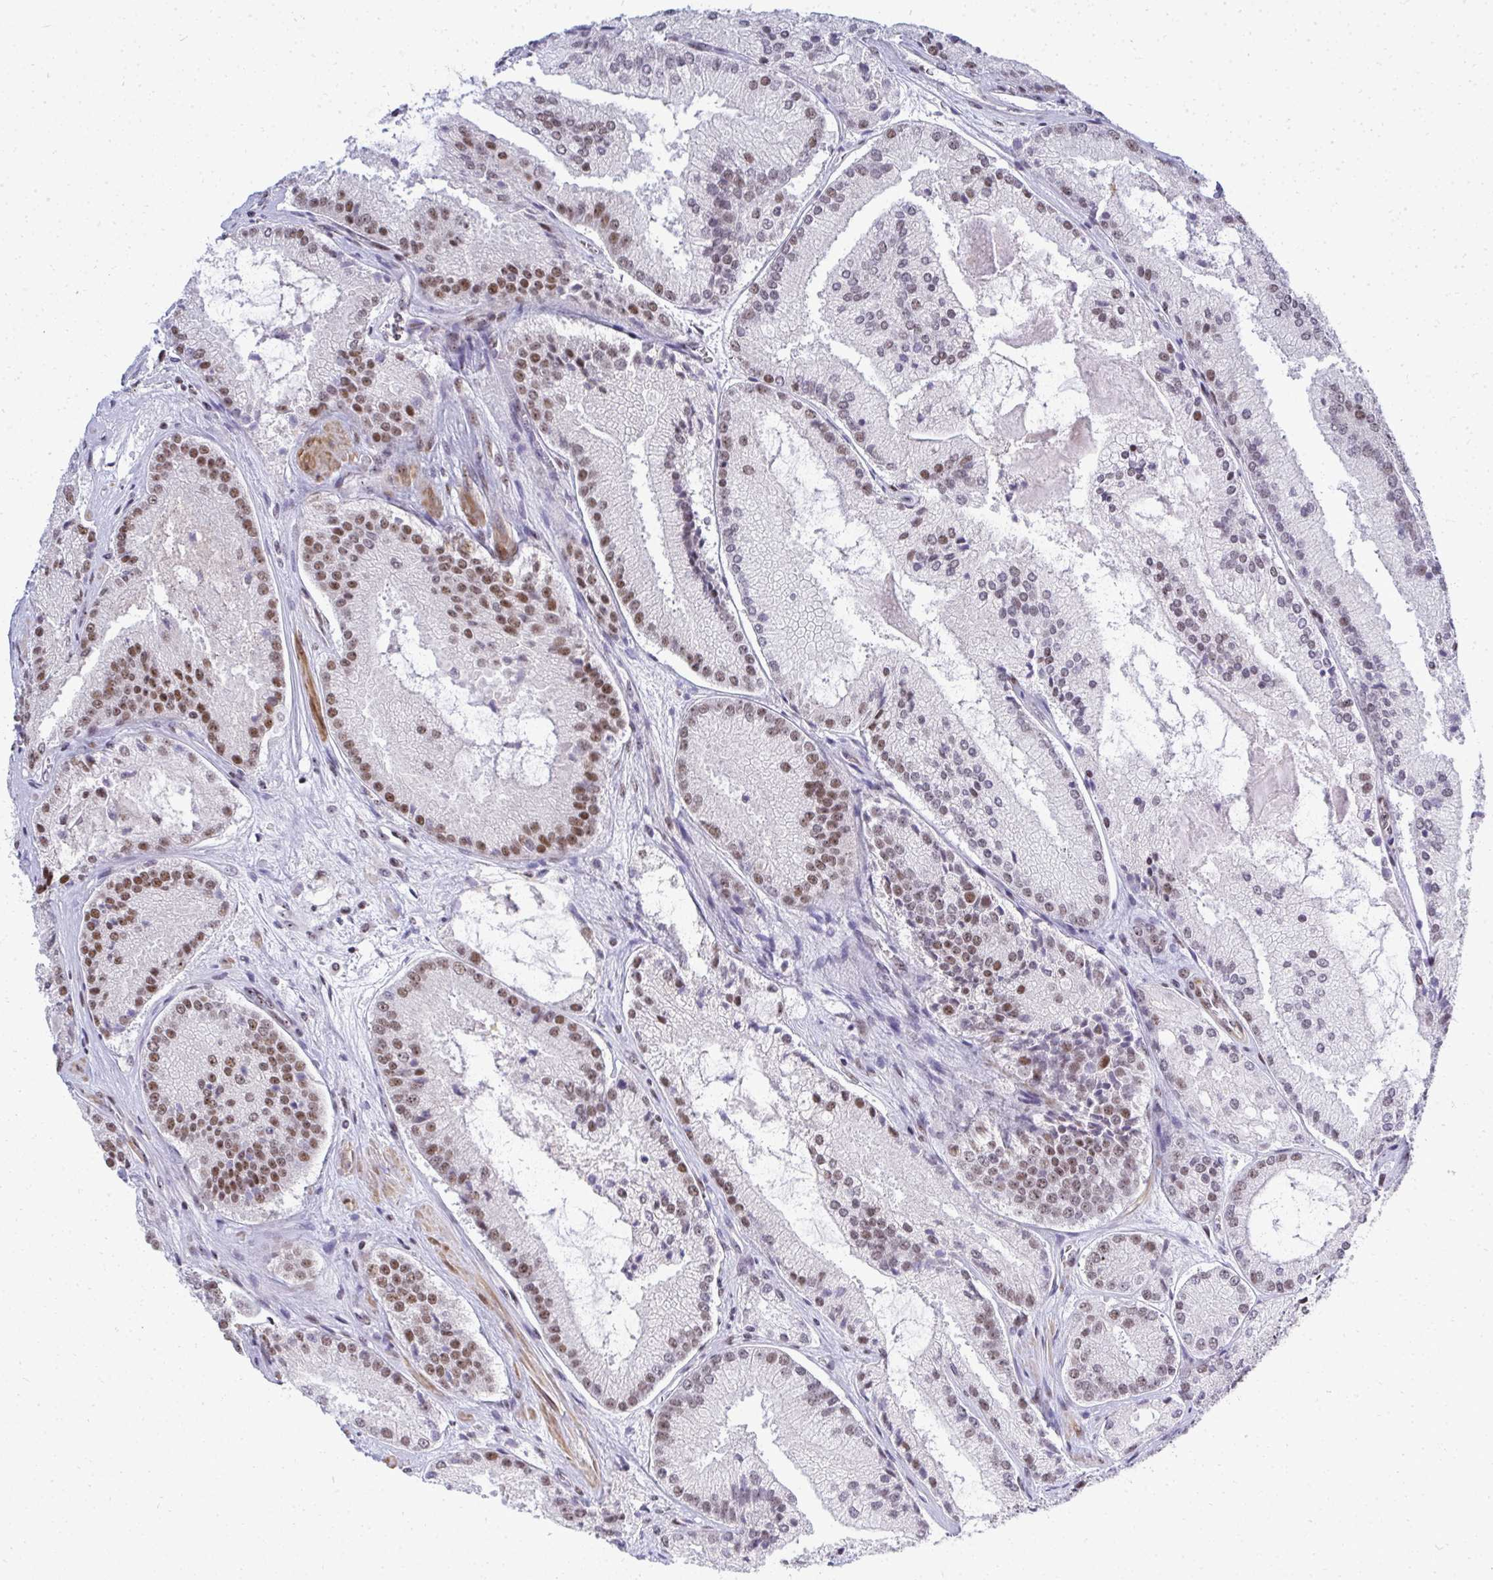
{"staining": {"intensity": "moderate", "quantity": "25%-75%", "location": "nuclear"}, "tissue": "prostate cancer", "cell_type": "Tumor cells", "image_type": "cancer", "snomed": [{"axis": "morphology", "description": "Adenocarcinoma, High grade"}, {"axis": "topography", "description": "Prostate"}], "caption": "An image showing moderate nuclear positivity in approximately 25%-75% of tumor cells in prostate cancer, as visualized by brown immunohistochemical staining.", "gene": "SIRT7", "patient": {"sex": "male", "age": 73}}